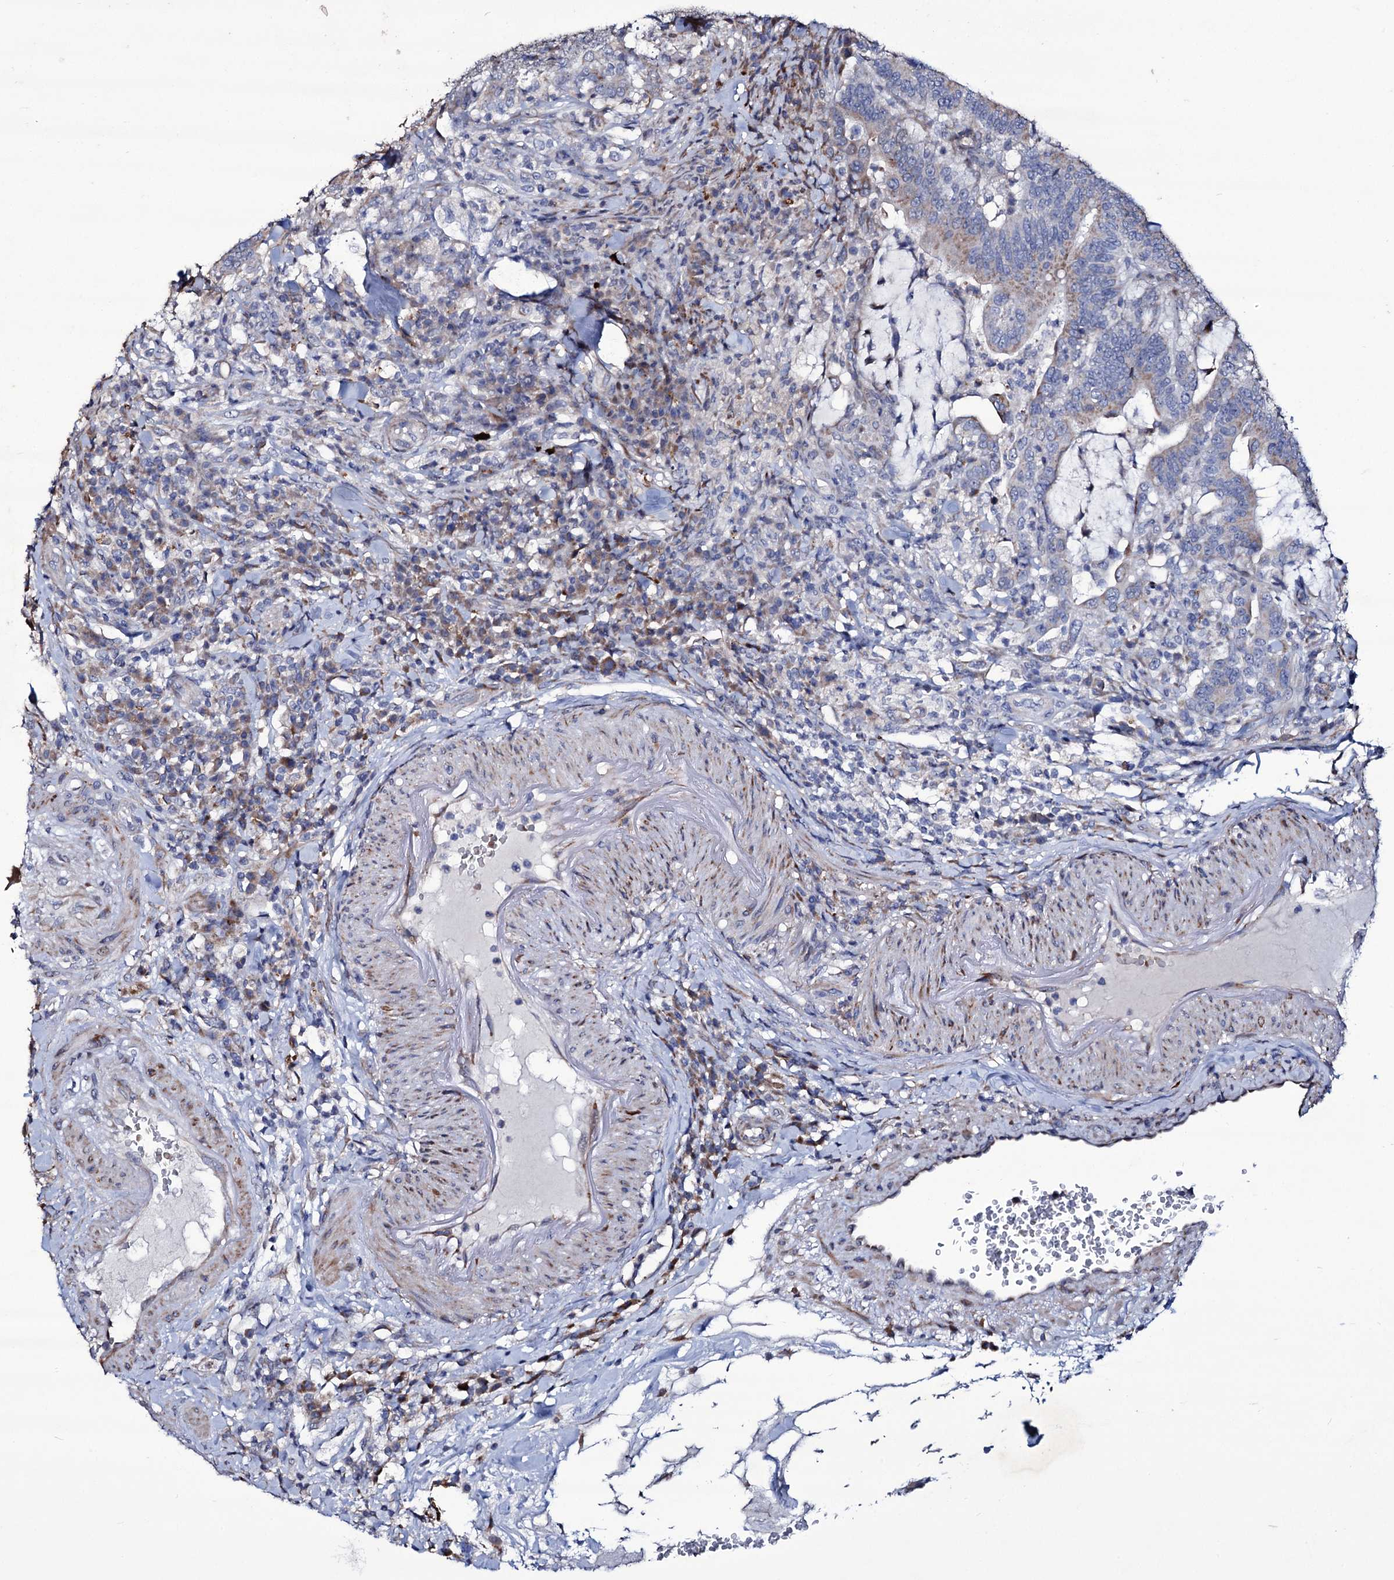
{"staining": {"intensity": "weak", "quantity": "<25%", "location": "cytoplasmic/membranous"}, "tissue": "colorectal cancer", "cell_type": "Tumor cells", "image_type": "cancer", "snomed": [{"axis": "morphology", "description": "Adenocarcinoma, NOS"}, {"axis": "topography", "description": "Colon"}], "caption": "Histopathology image shows no significant protein positivity in tumor cells of colorectal cancer.", "gene": "TUBGCP5", "patient": {"sex": "female", "age": 66}}